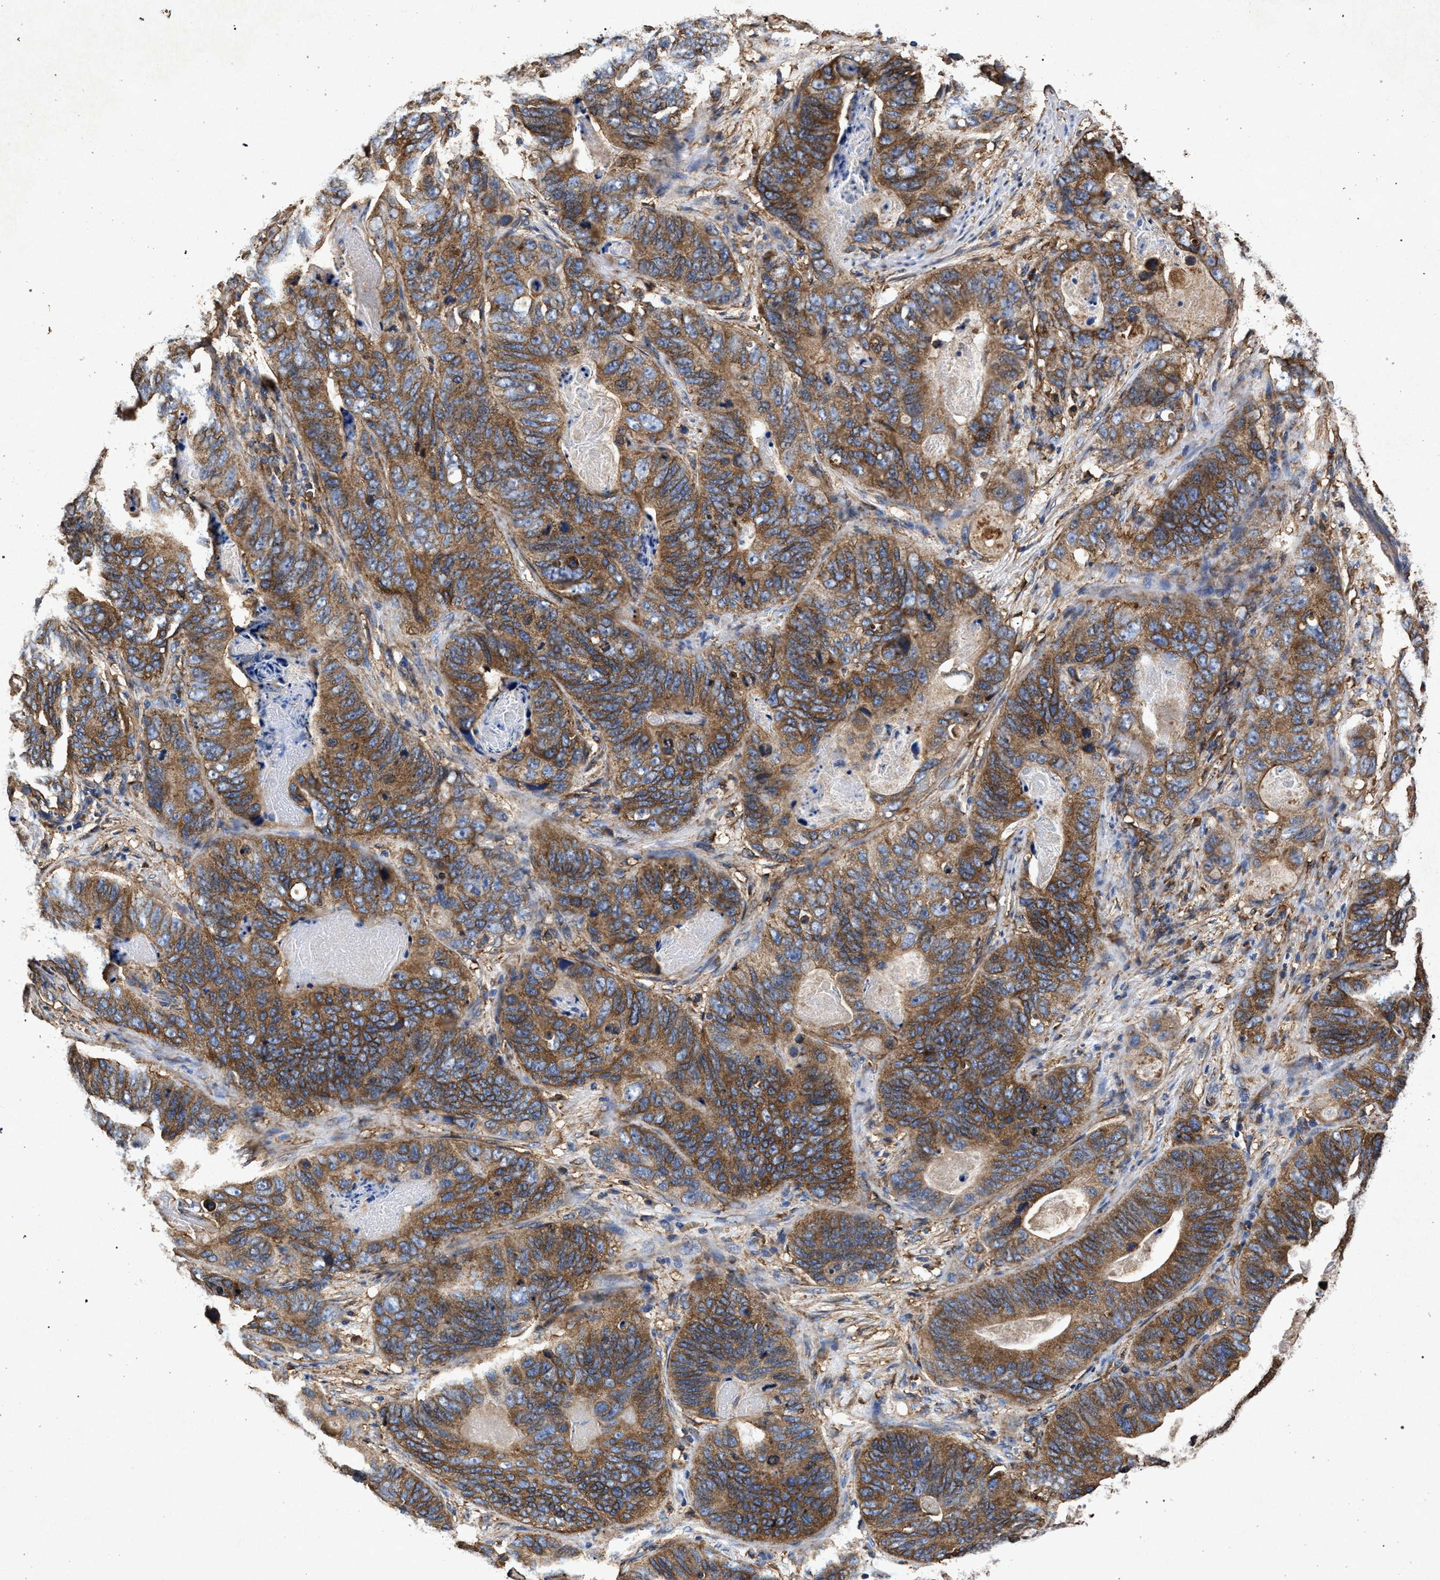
{"staining": {"intensity": "moderate", "quantity": ">75%", "location": "cytoplasmic/membranous"}, "tissue": "stomach cancer", "cell_type": "Tumor cells", "image_type": "cancer", "snomed": [{"axis": "morphology", "description": "Adenocarcinoma, NOS"}, {"axis": "topography", "description": "Stomach"}], "caption": "Human stomach cancer (adenocarcinoma) stained with a protein marker exhibits moderate staining in tumor cells.", "gene": "MARCKS", "patient": {"sex": "female", "age": 89}}